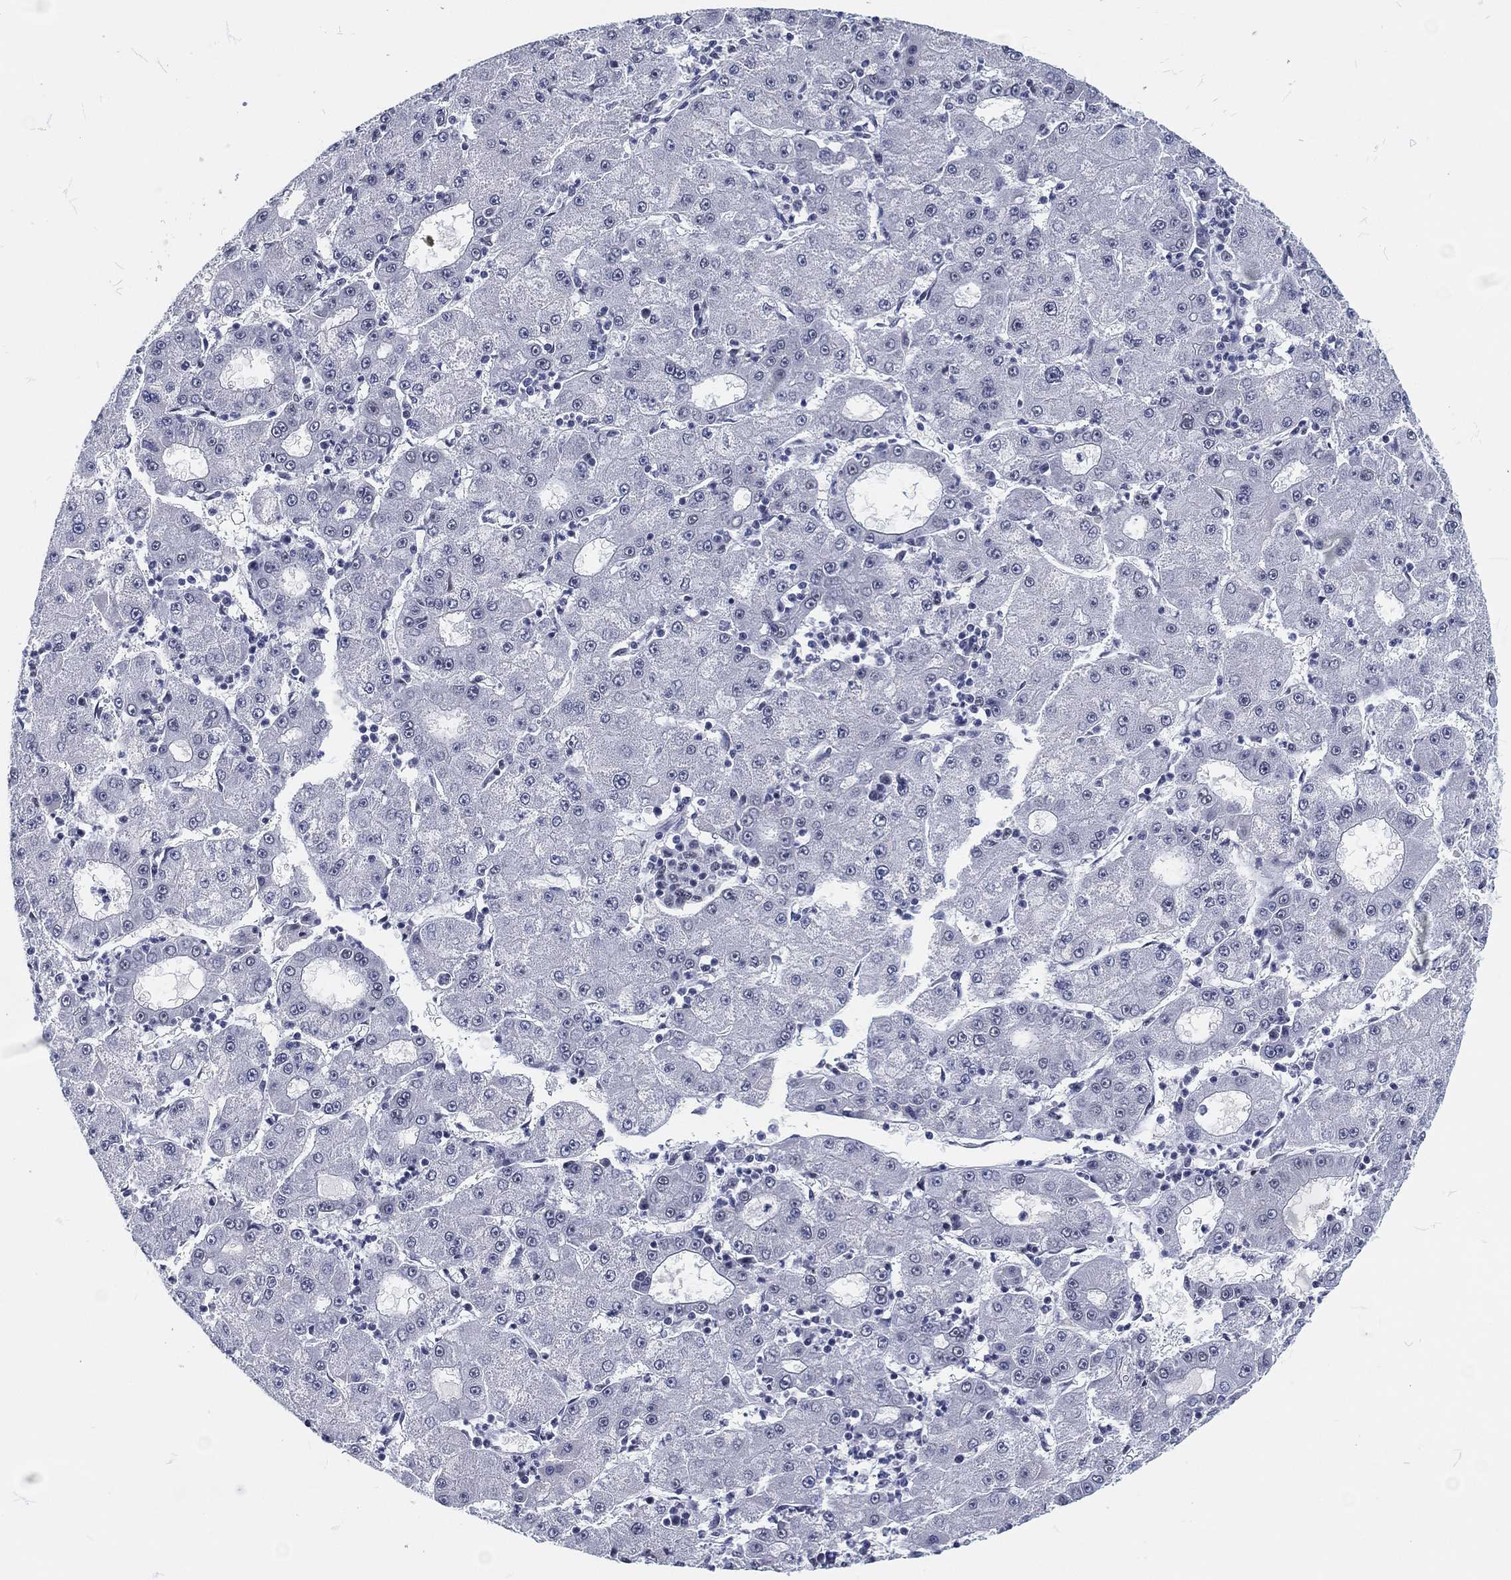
{"staining": {"intensity": "negative", "quantity": "none", "location": "none"}, "tissue": "liver cancer", "cell_type": "Tumor cells", "image_type": "cancer", "snomed": [{"axis": "morphology", "description": "Carcinoma, Hepatocellular, NOS"}, {"axis": "topography", "description": "Liver"}], "caption": "This is an IHC micrograph of liver cancer. There is no positivity in tumor cells.", "gene": "MAPK8IP1", "patient": {"sex": "male", "age": 73}}